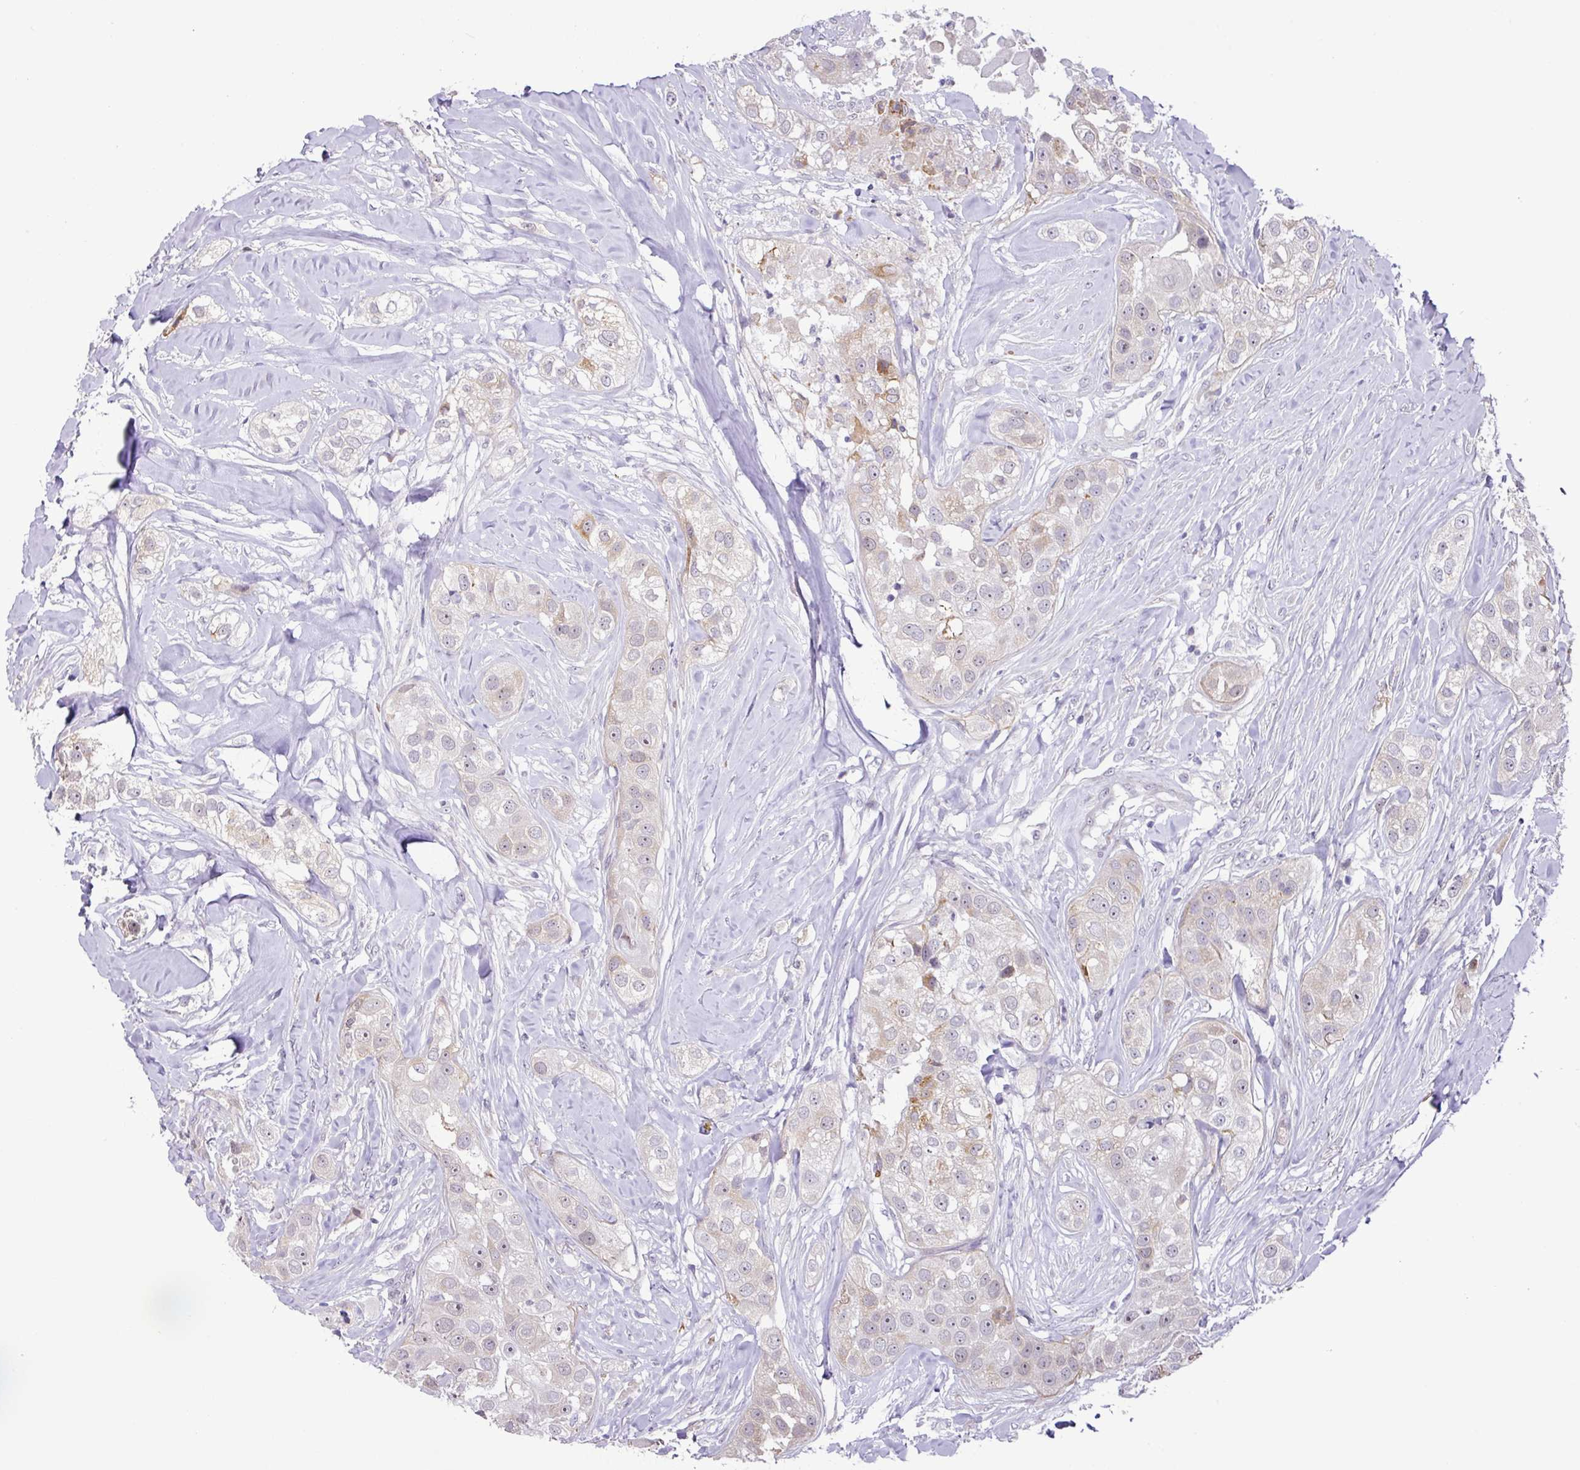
{"staining": {"intensity": "weak", "quantity": "<25%", "location": "cytoplasmic/membranous"}, "tissue": "head and neck cancer", "cell_type": "Tumor cells", "image_type": "cancer", "snomed": [{"axis": "morphology", "description": "Normal tissue, NOS"}, {"axis": "morphology", "description": "Squamous cell carcinoma, NOS"}, {"axis": "topography", "description": "Skeletal muscle"}, {"axis": "topography", "description": "Head-Neck"}], "caption": "The micrograph demonstrates no staining of tumor cells in head and neck squamous cell carcinoma. Brightfield microscopy of immunohistochemistry (IHC) stained with DAB (3,3'-diaminobenzidine) (brown) and hematoxylin (blue), captured at high magnification.", "gene": "PARP2", "patient": {"sex": "male", "age": 51}}